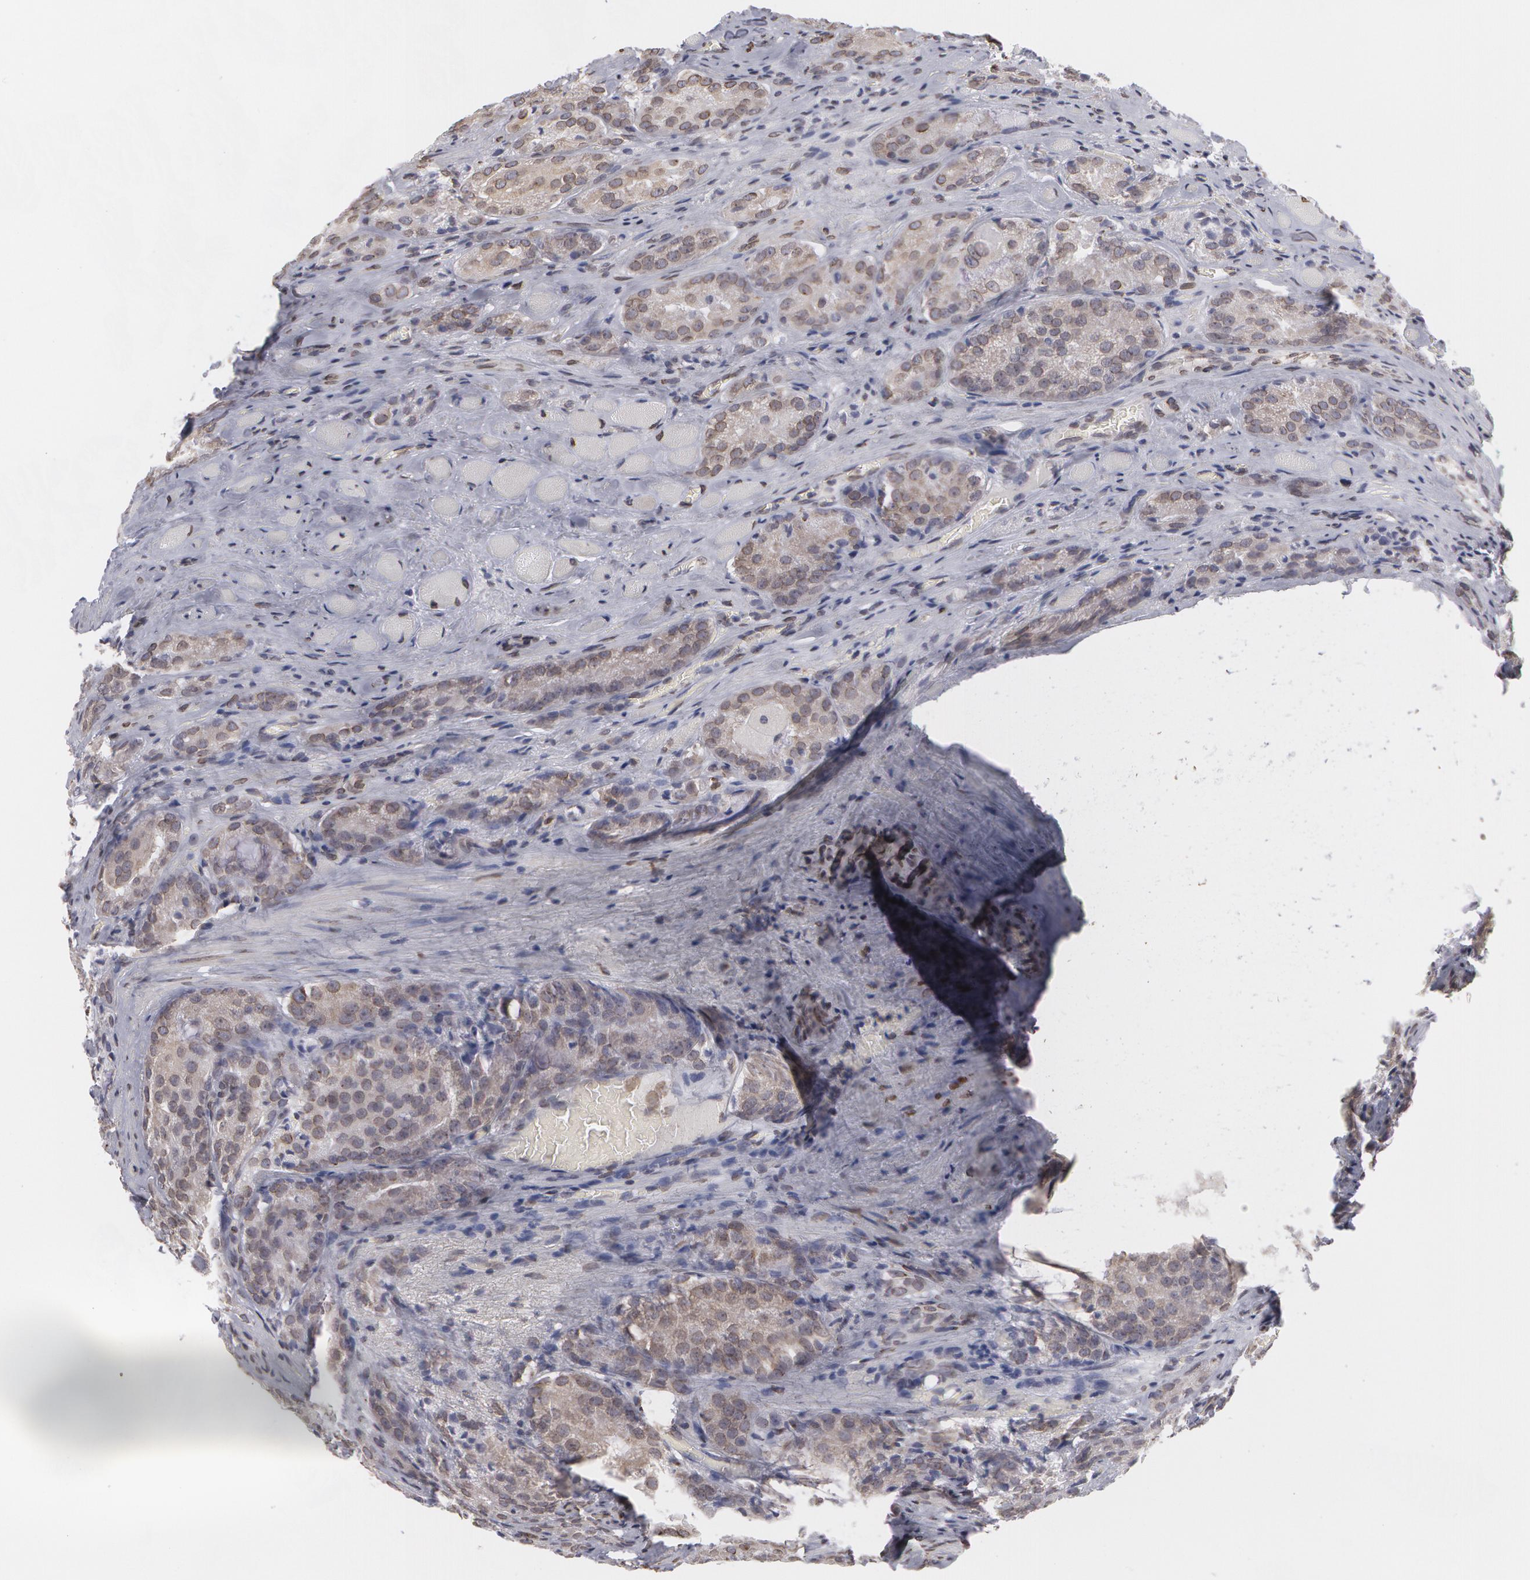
{"staining": {"intensity": "weak", "quantity": "25%-75%", "location": "nuclear"}, "tissue": "prostate cancer", "cell_type": "Tumor cells", "image_type": "cancer", "snomed": [{"axis": "morphology", "description": "Adenocarcinoma, Medium grade"}, {"axis": "topography", "description": "Prostate"}], "caption": "Immunohistochemistry (IHC) of human adenocarcinoma (medium-grade) (prostate) exhibits low levels of weak nuclear staining in approximately 25%-75% of tumor cells.", "gene": "EMD", "patient": {"sex": "male", "age": 60}}